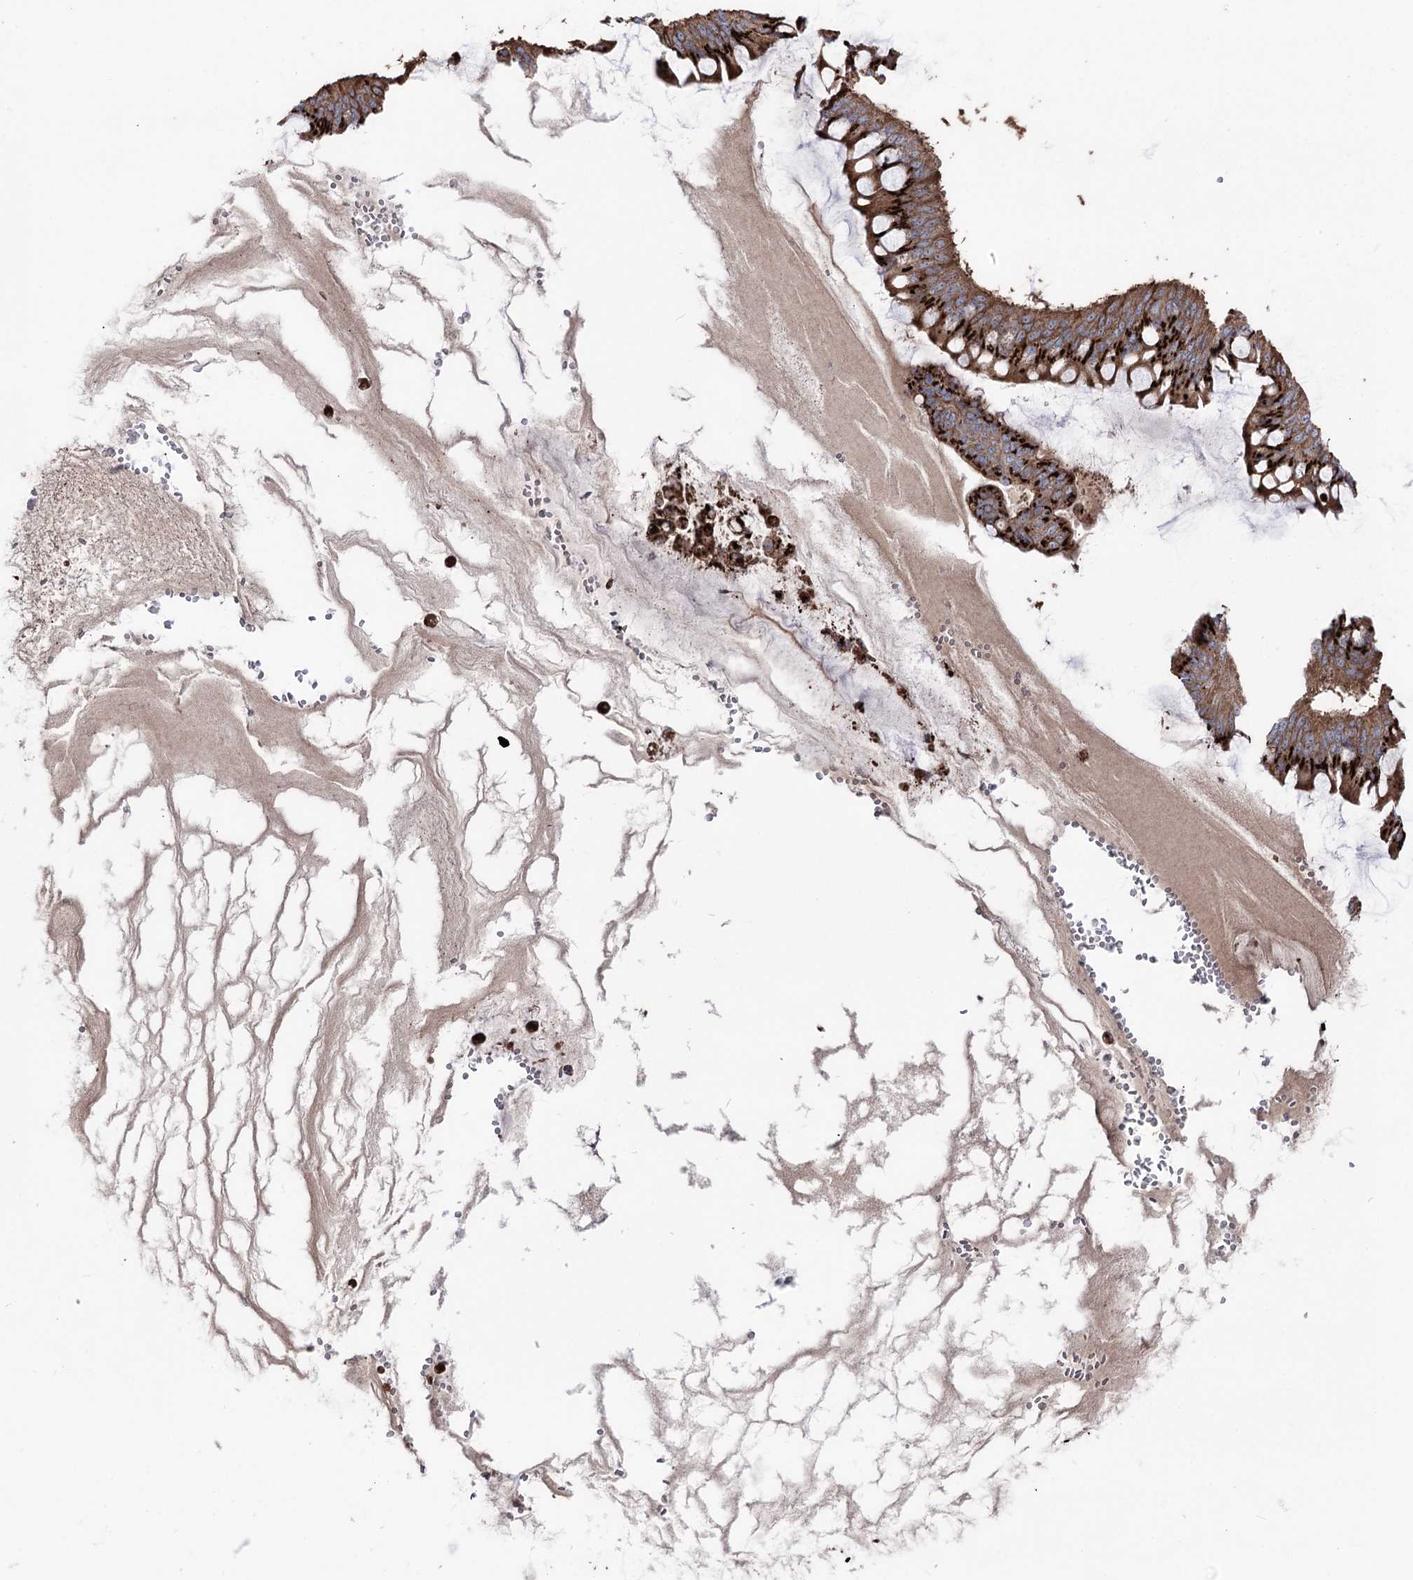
{"staining": {"intensity": "strong", "quantity": ">75%", "location": "cytoplasmic/membranous"}, "tissue": "ovarian cancer", "cell_type": "Tumor cells", "image_type": "cancer", "snomed": [{"axis": "morphology", "description": "Cystadenocarcinoma, mucinous, NOS"}, {"axis": "topography", "description": "Ovary"}], "caption": "Ovarian mucinous cystadenocarcinoma stained with immunohistochemistry demonstrates strong cytoplasmic/membranous expression in about >75% of tumor cells.", "gene": "ARHGAP20", "patient": {"sex": "female", "age": 73}}